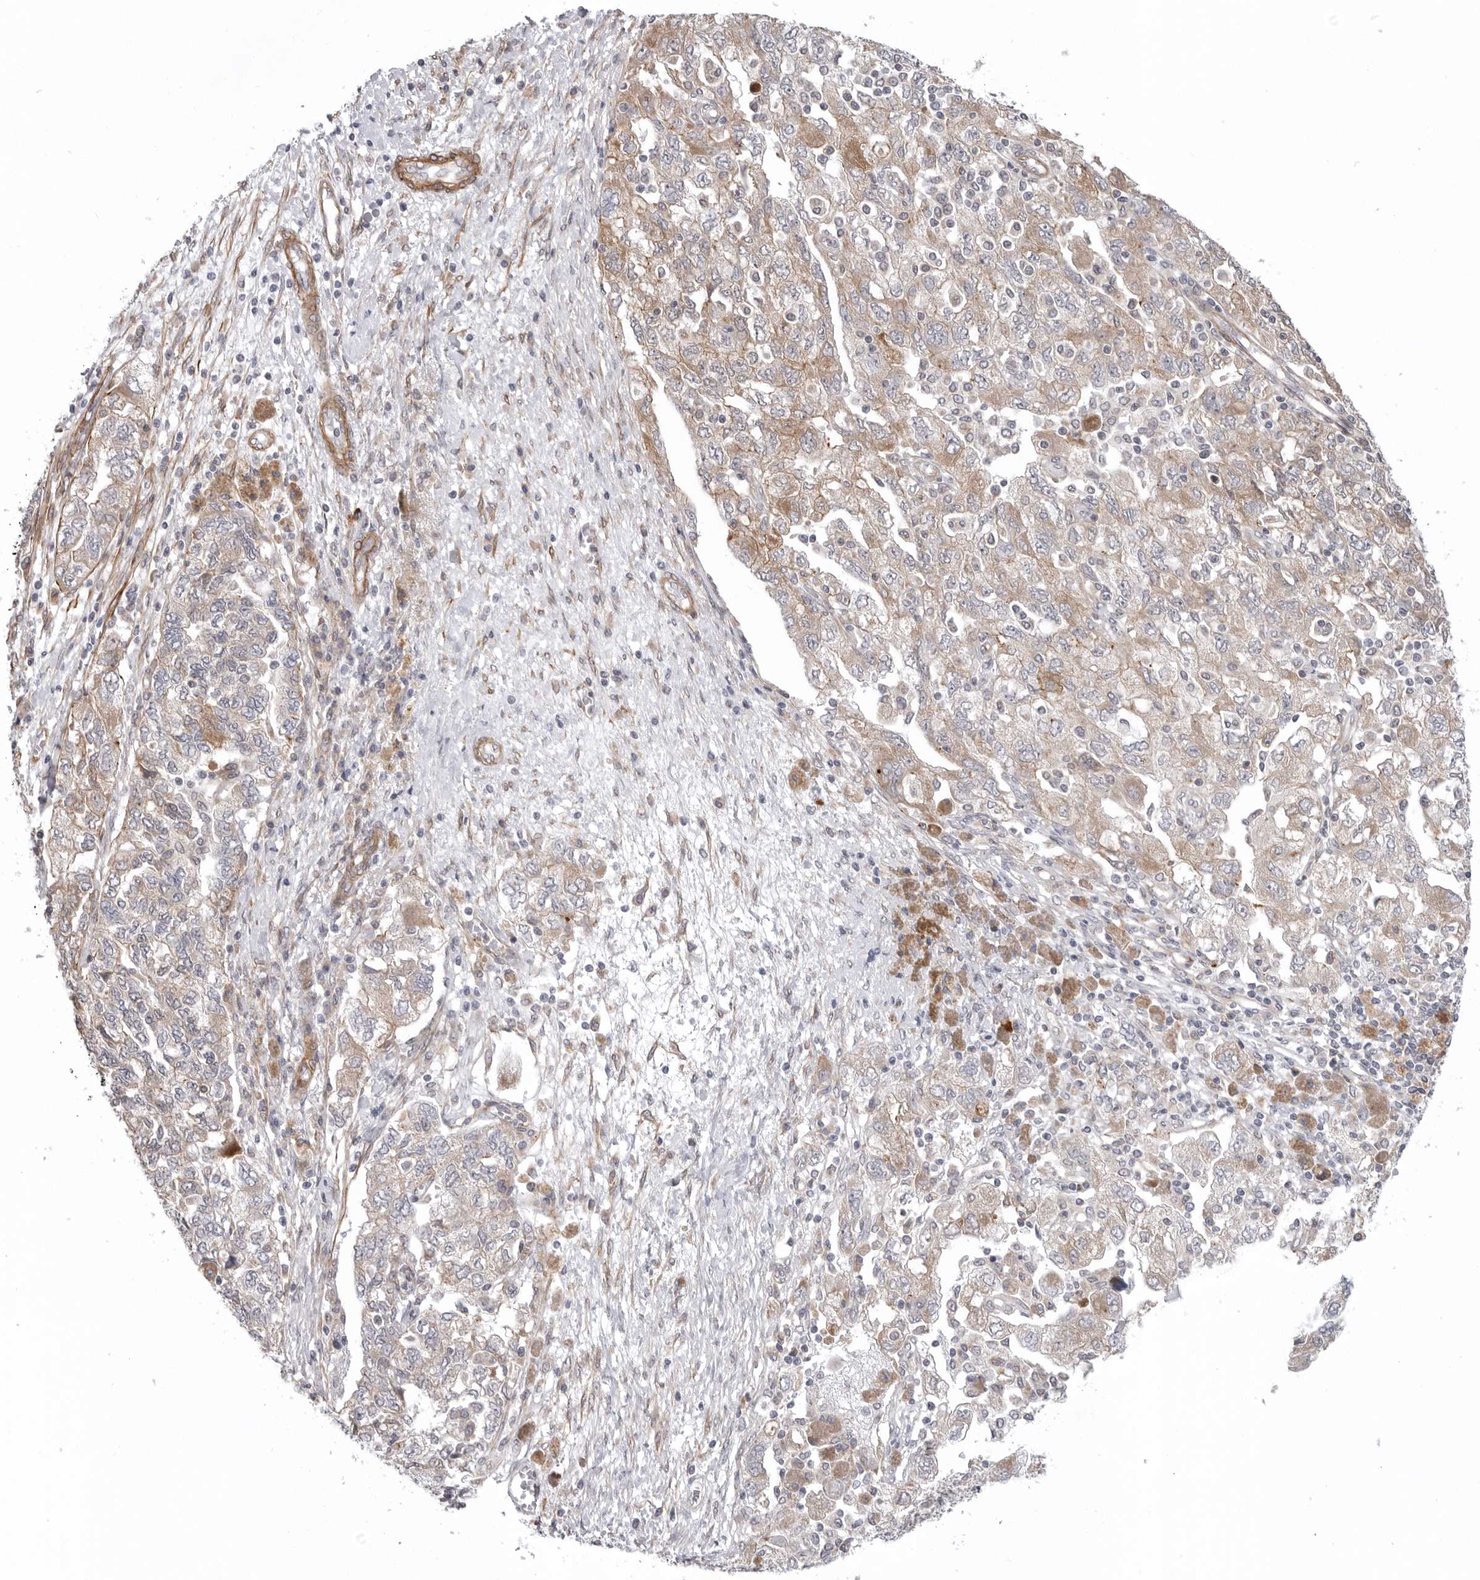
{"staining": {"intensity": "weak", "quantity": "25%-75%", "location": "cytoplasmic/membranous"}, "tissue": "ovarian cancer", "cell_type": "Tumor cells", "image_type": "cancer", "snomed": [{"axis": "morphology", "description": "Carcinoma, NOS"}, {"axis": "morphology", "description": "Cystadenocarcinoma, serous, NOS"}, {"axis": "topography", "description": "Ovary"}], "caption": "DAB (3,3'-diaminobenzidine) immunohistochemical staining of human ovarian cancer shows weak cytoplasmic/membranous protein staining in approximately 25%-75% of tumor cells.", "gene": "SCP2", "patient": {"sex": "female", "age": 69}}